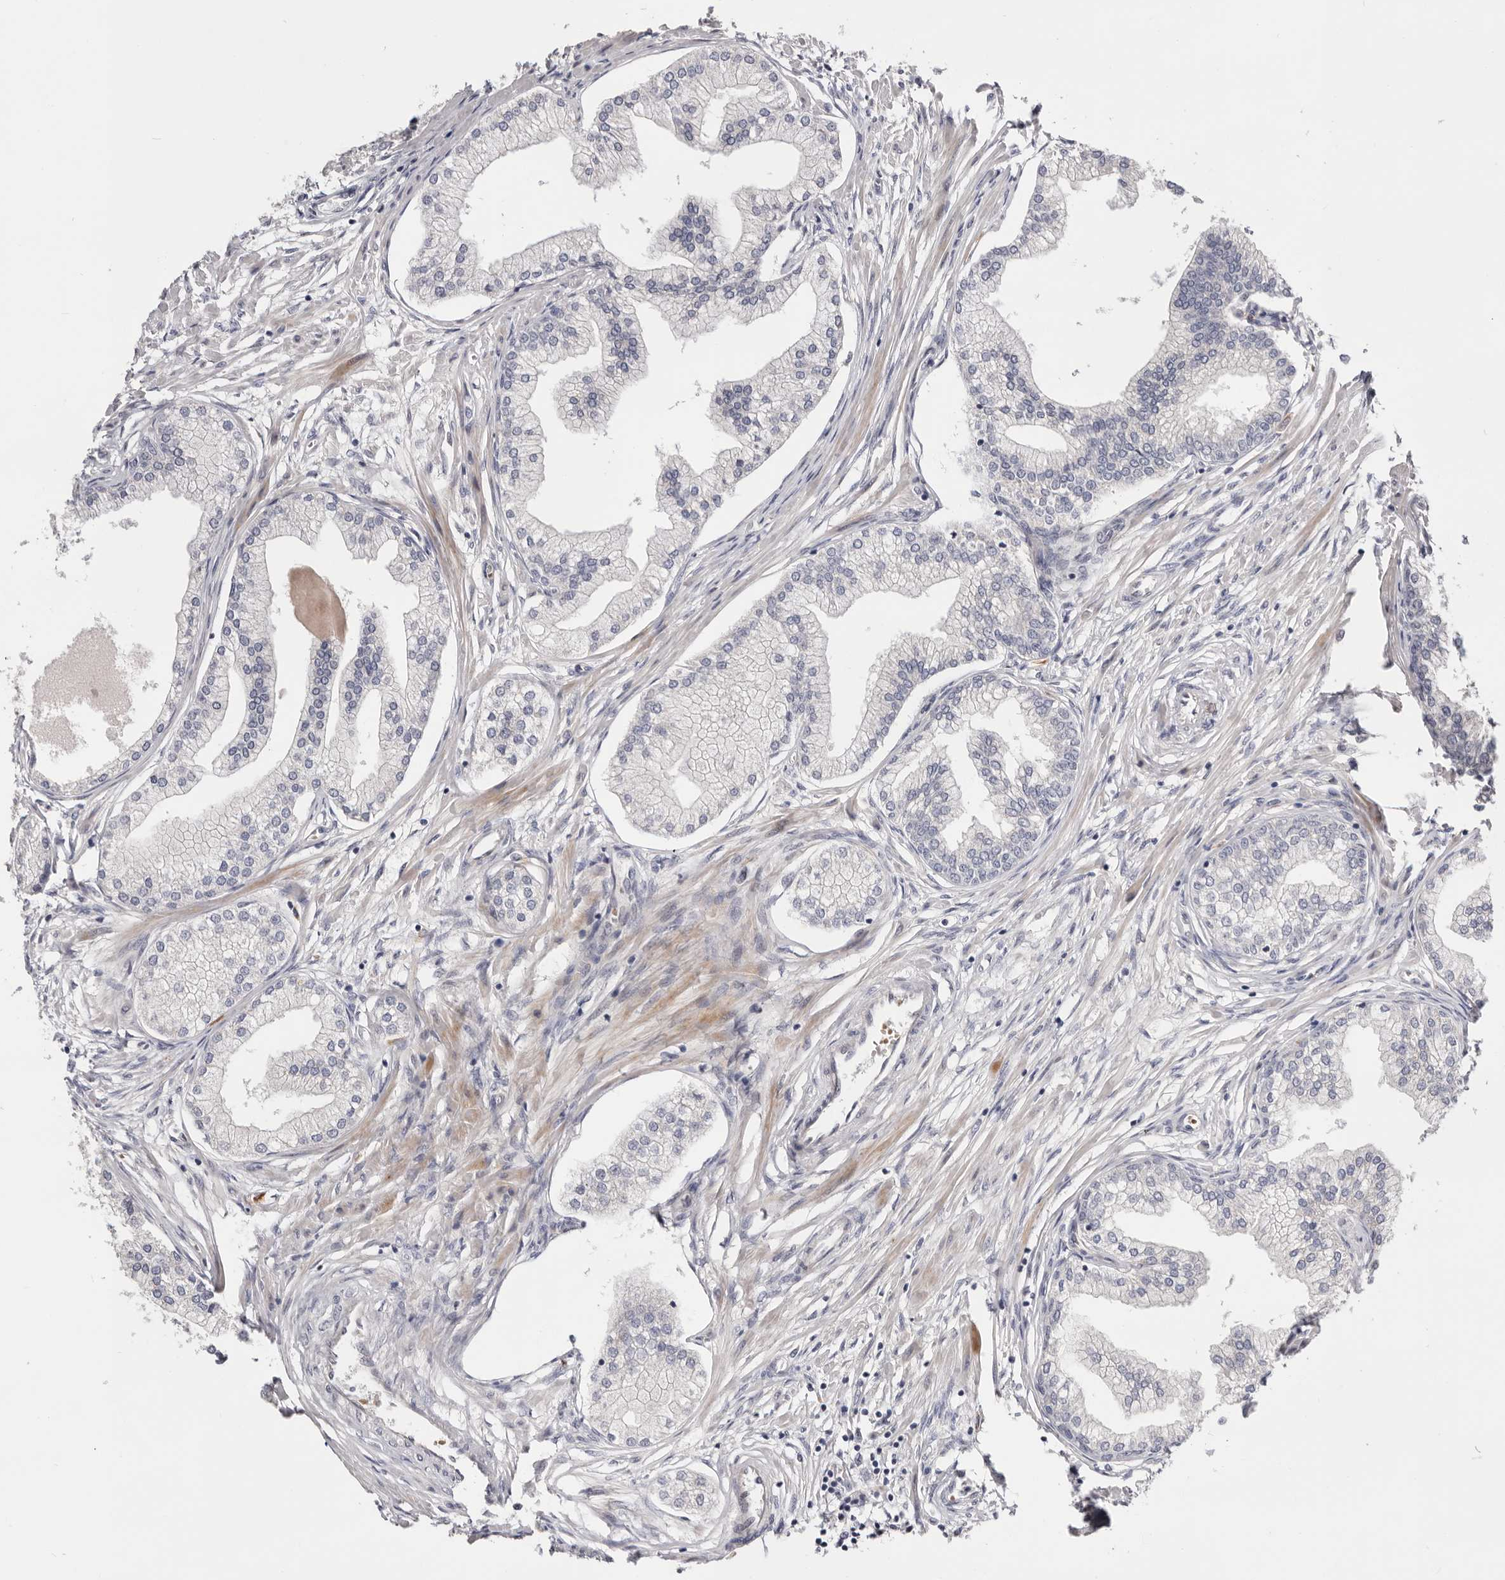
{"staining": {"intensity": "negative", "quantity": "none", "location": "none"}, "tissue": "prostate", "cell_type": "Glandular cells", "image_type": "normal", "snomed": [{"axis": "morphology", "description": "Normal tissue, NOS"}, {"axis": "morphology", "description": "Urothelial carcinoma, Low grade"}, {"axis": "topography", "description": "Urinary bladder"}, {"axis": "topography", "description": "Prostate"}], "caption": "Human prostate stained for a protein using immunohistochemistry (IHC) reveals no staining in glandular cells.", "gene": "USH1C", "patient": {"sex": "male", "age": 60}}